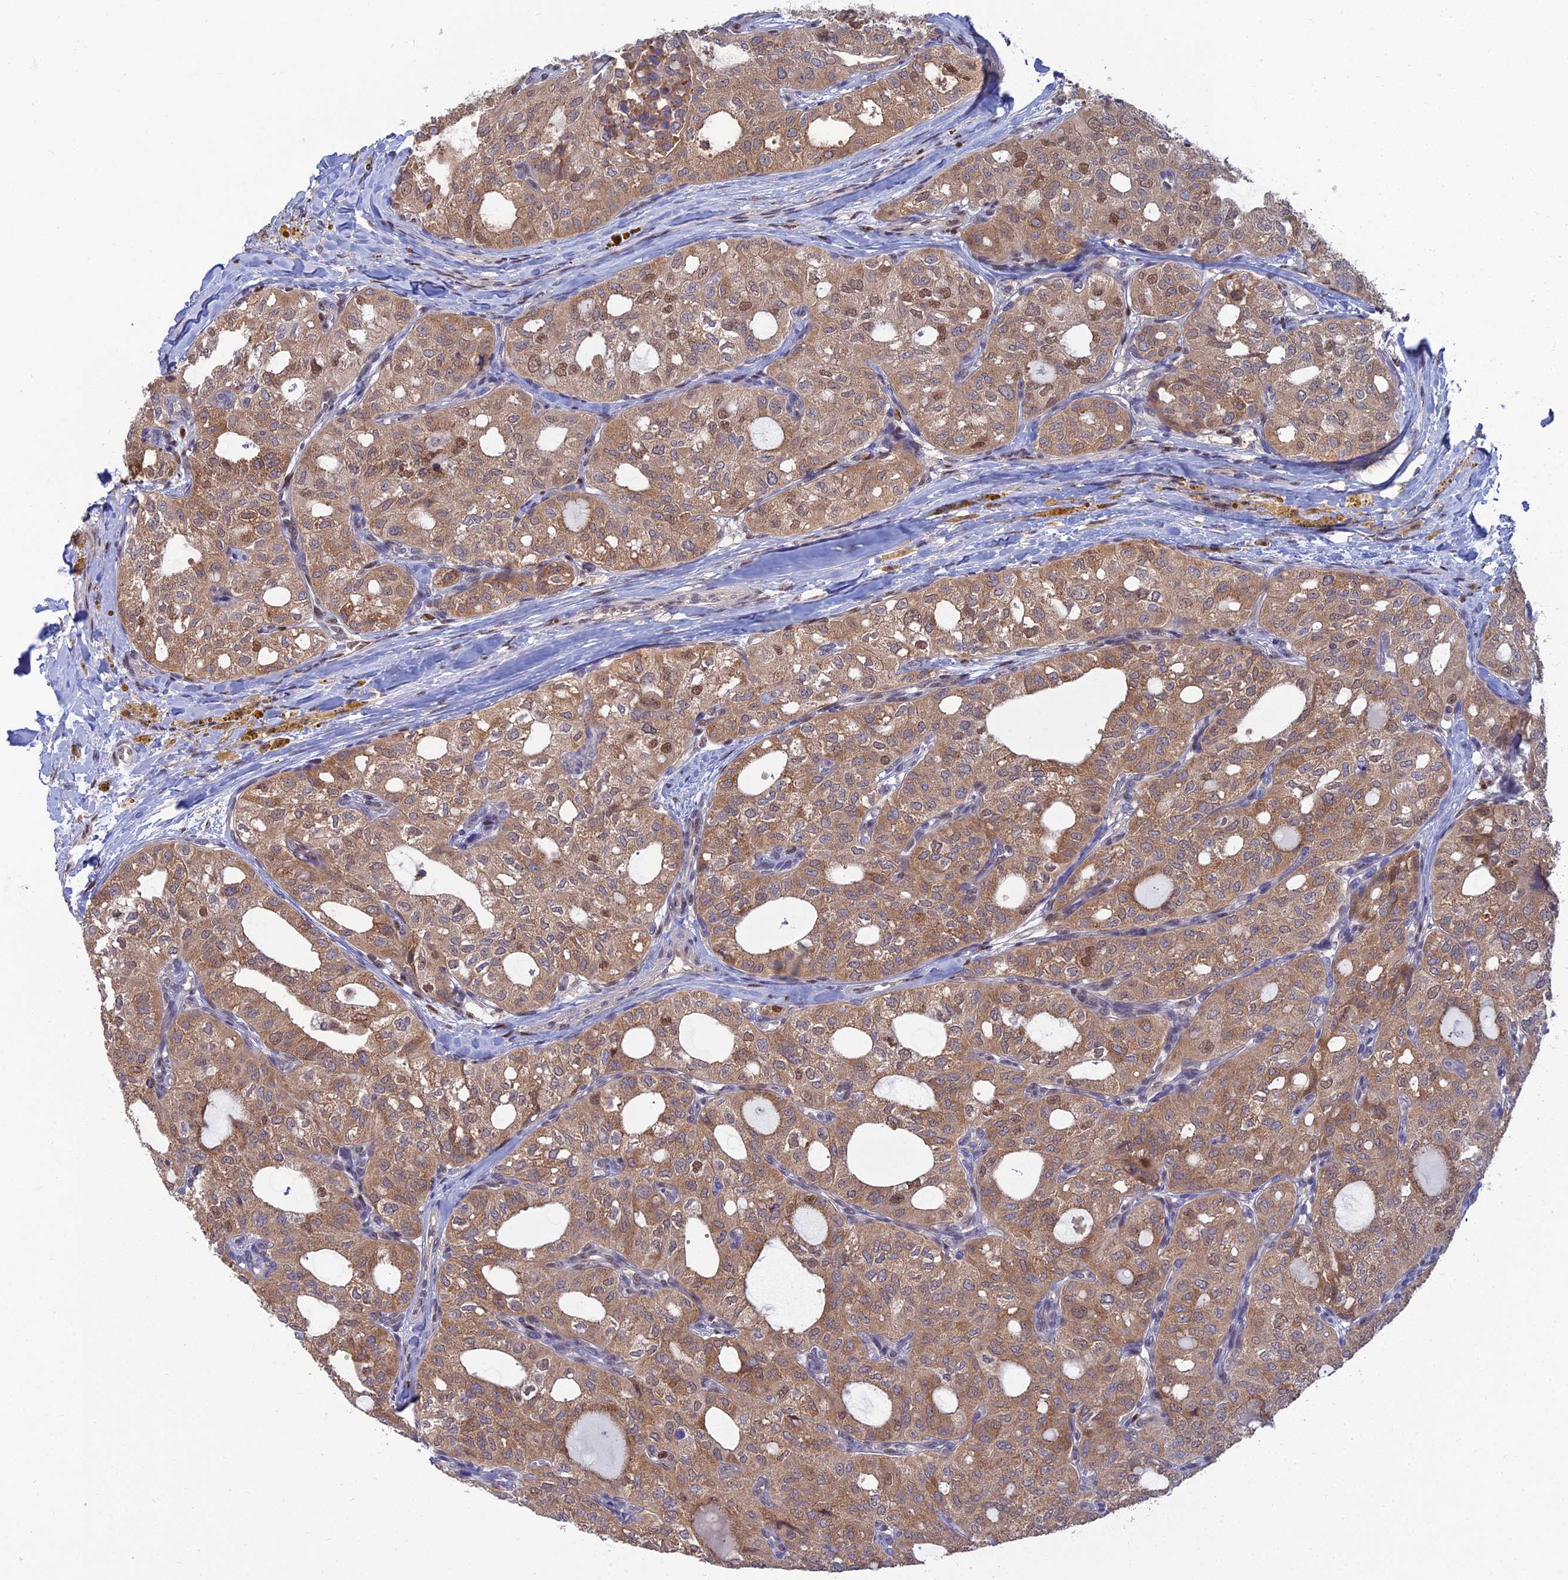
{"staining": {"intensity": "moderate", "quantity": ">75%", "location": "cytoplasmic/membranous,nuclear"}, "tissue": "thyroid cancer", "cell_type": "Tumor cells", "image_type": "cancer", "snomed": [{"axis": "morphology", "description": "Follicular adenoma carcinoma, NOS"}, {"axis": "topography", "description": "Thyroid gland"}], "caption": "The histopathology image exhibits a brown stain indicating the presence of a protein in the cytoplasmic/membranous and nuclear of tumor cells in thyroid follicular adenoma carcinoma.", "gene": "DNPEP", "patient": {"sex": "male", "age": 75}}